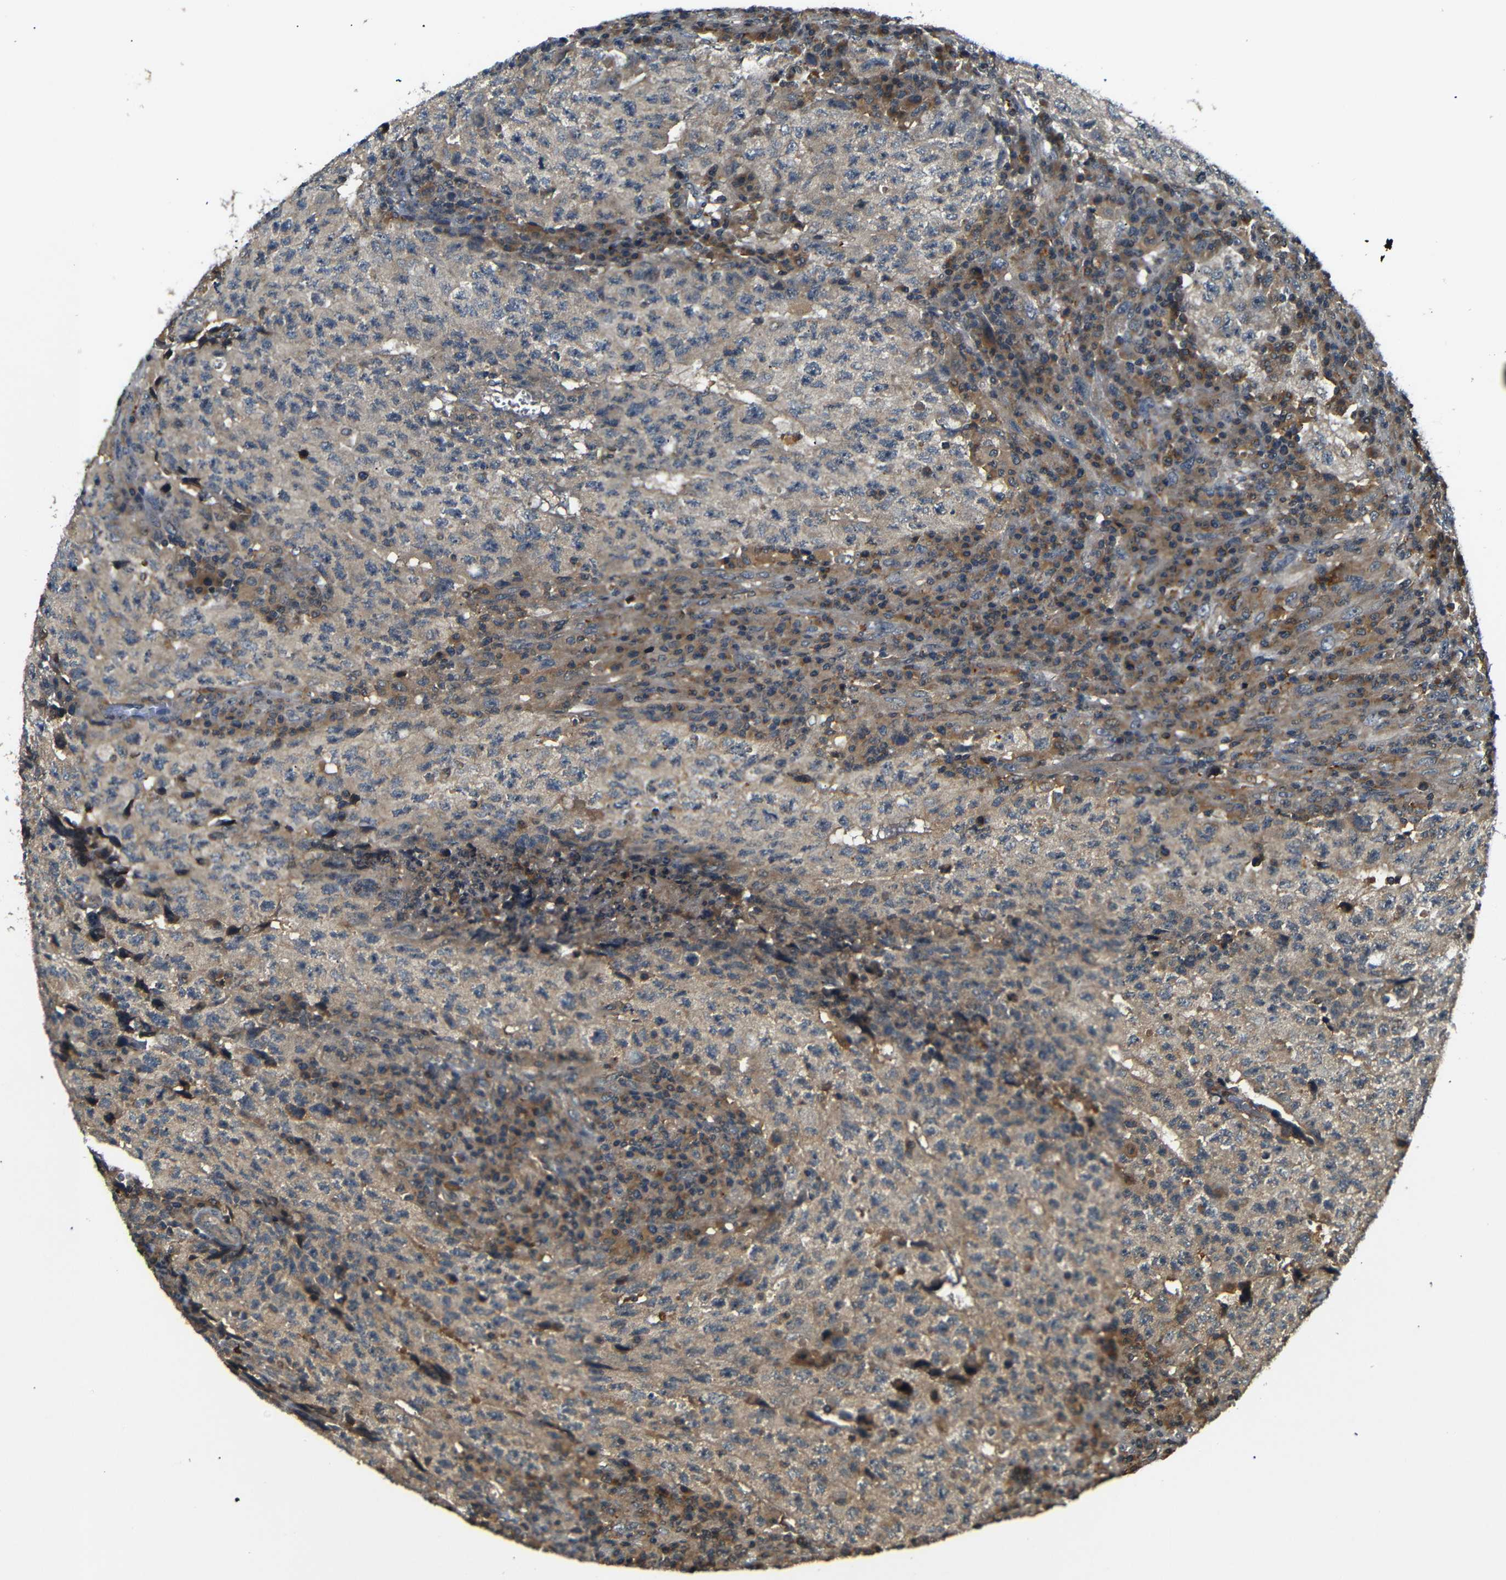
{"staining": {"intensity": "weak", "quantity": "25%-75%", "location": "cytoplasmic/membranous"}, "tissue": "testis cancer", "cell_type": "Tumor cells", "image_type": "cancer", "snomed": [{"axis": "morphology", "description": "Necrosis, NOS"}, {"axis": "morphology", "description": "Carcinoma, Embryonal, NOS"}, {"axis": "topography", "description": "Testis"}], "caption": "Tumor cells display low levels of weak cytoplasmic/membranous staining in approximately 25%-75% of cells in human testis embryonal carcinoma. (DAB (3,3'-diaminobenzidine) IHC, brown staining for protein, blue staining for nuclei).", "gene": "TANK", "patient": {"sex": "male", "age": 19}}